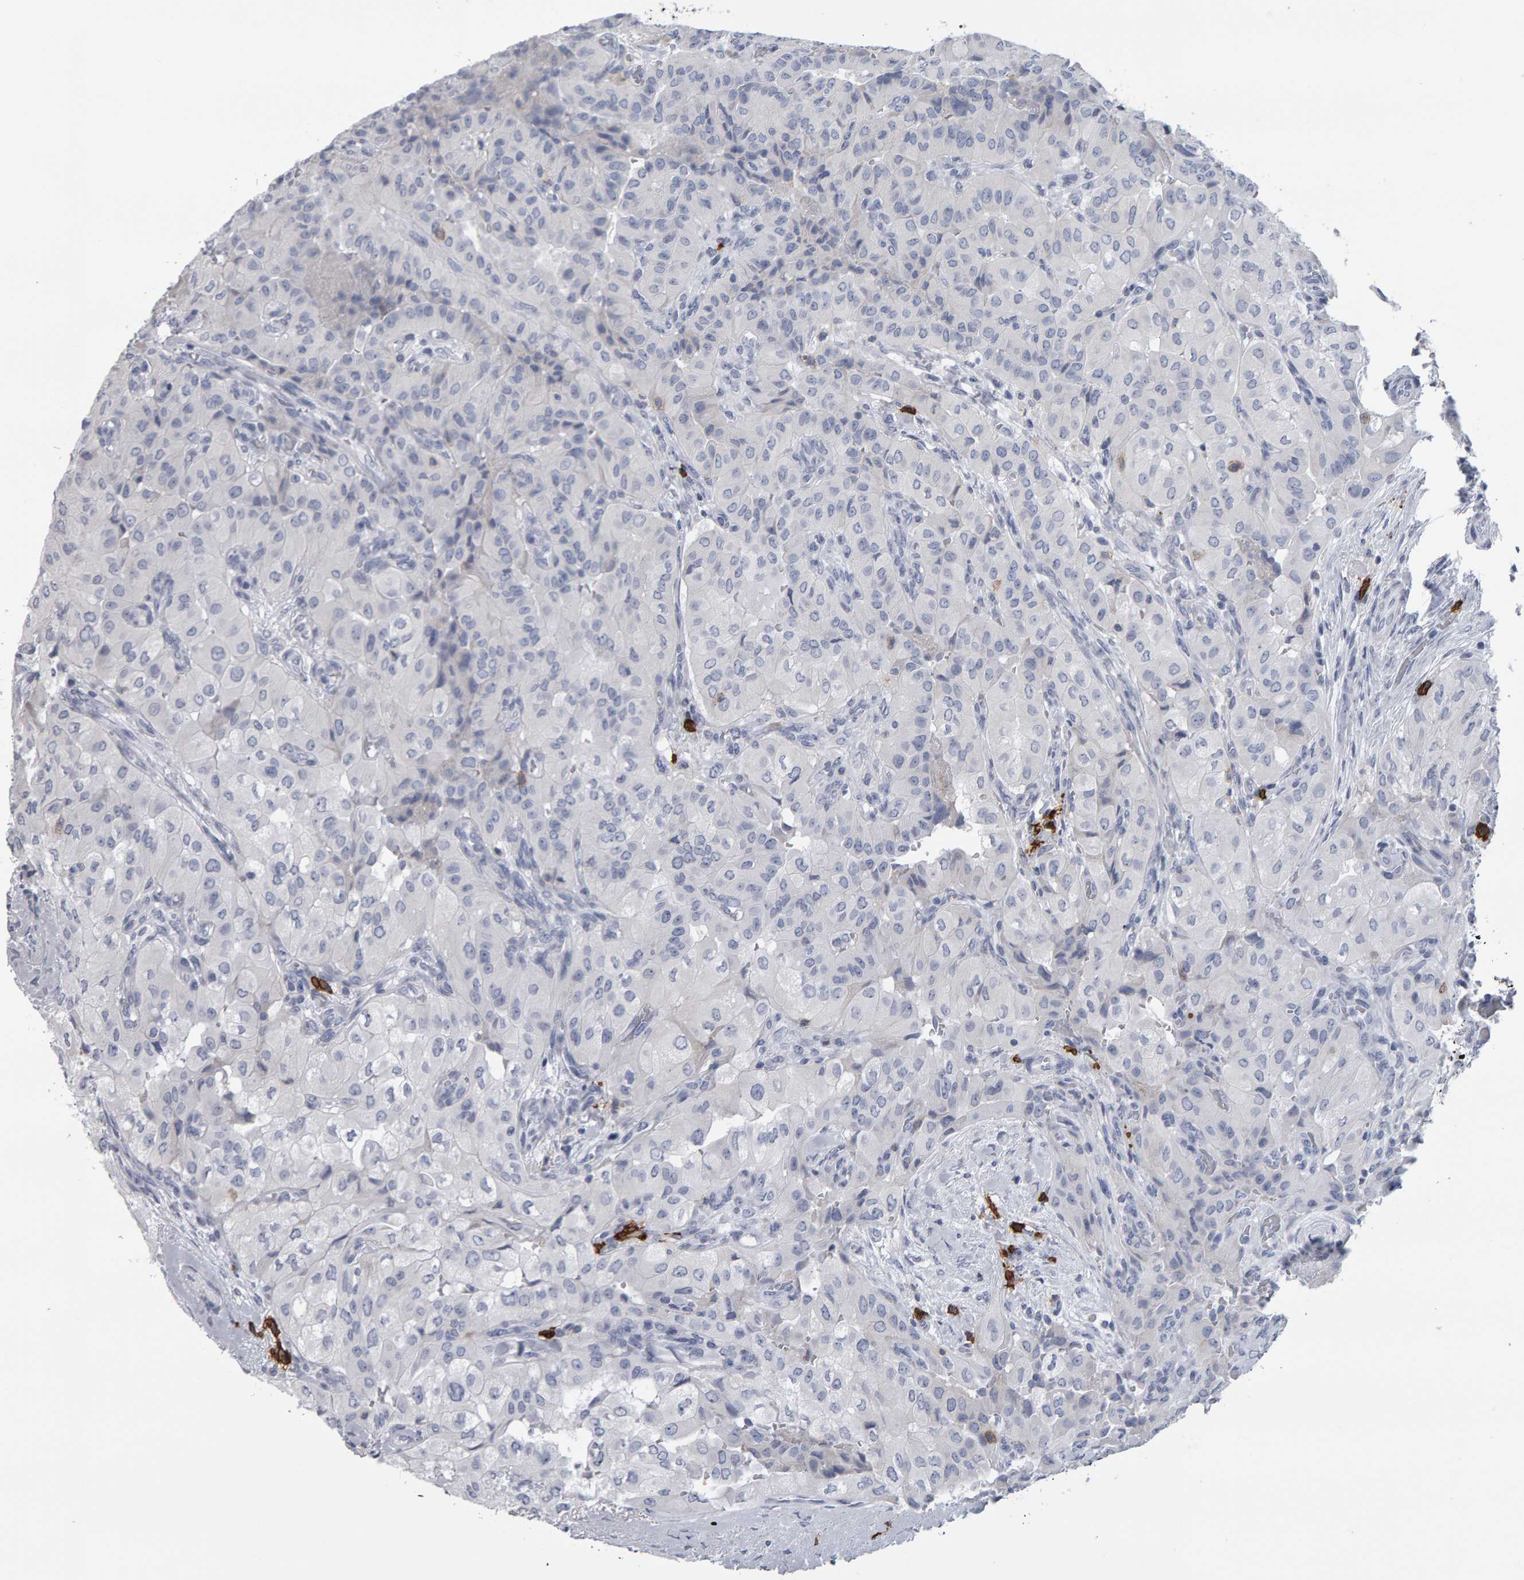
{"staining": {"intensity": "negative", "quantity": "none", "location": "none"}, "tissue": "thyroid cancer", "cell_type": "Tumor cells", "image_type": "cancer", "snomed": [{"axis": "morphology", "description": "Papillary adenocarcinoma, NOS"}, {"axis": "topography", "description": "Thyroid gland"}], "caption": "Thyroid papillary adenocarcinoma was stained to show a protein in brown. There is no significant expression in tumor cells. (Stains: DAB IHC with hematoxylin counter stain, Microscopy: brightfield microscopy at high magnification).", "gene": "CD38", "patient": {"sex": "female", "age": 59}}